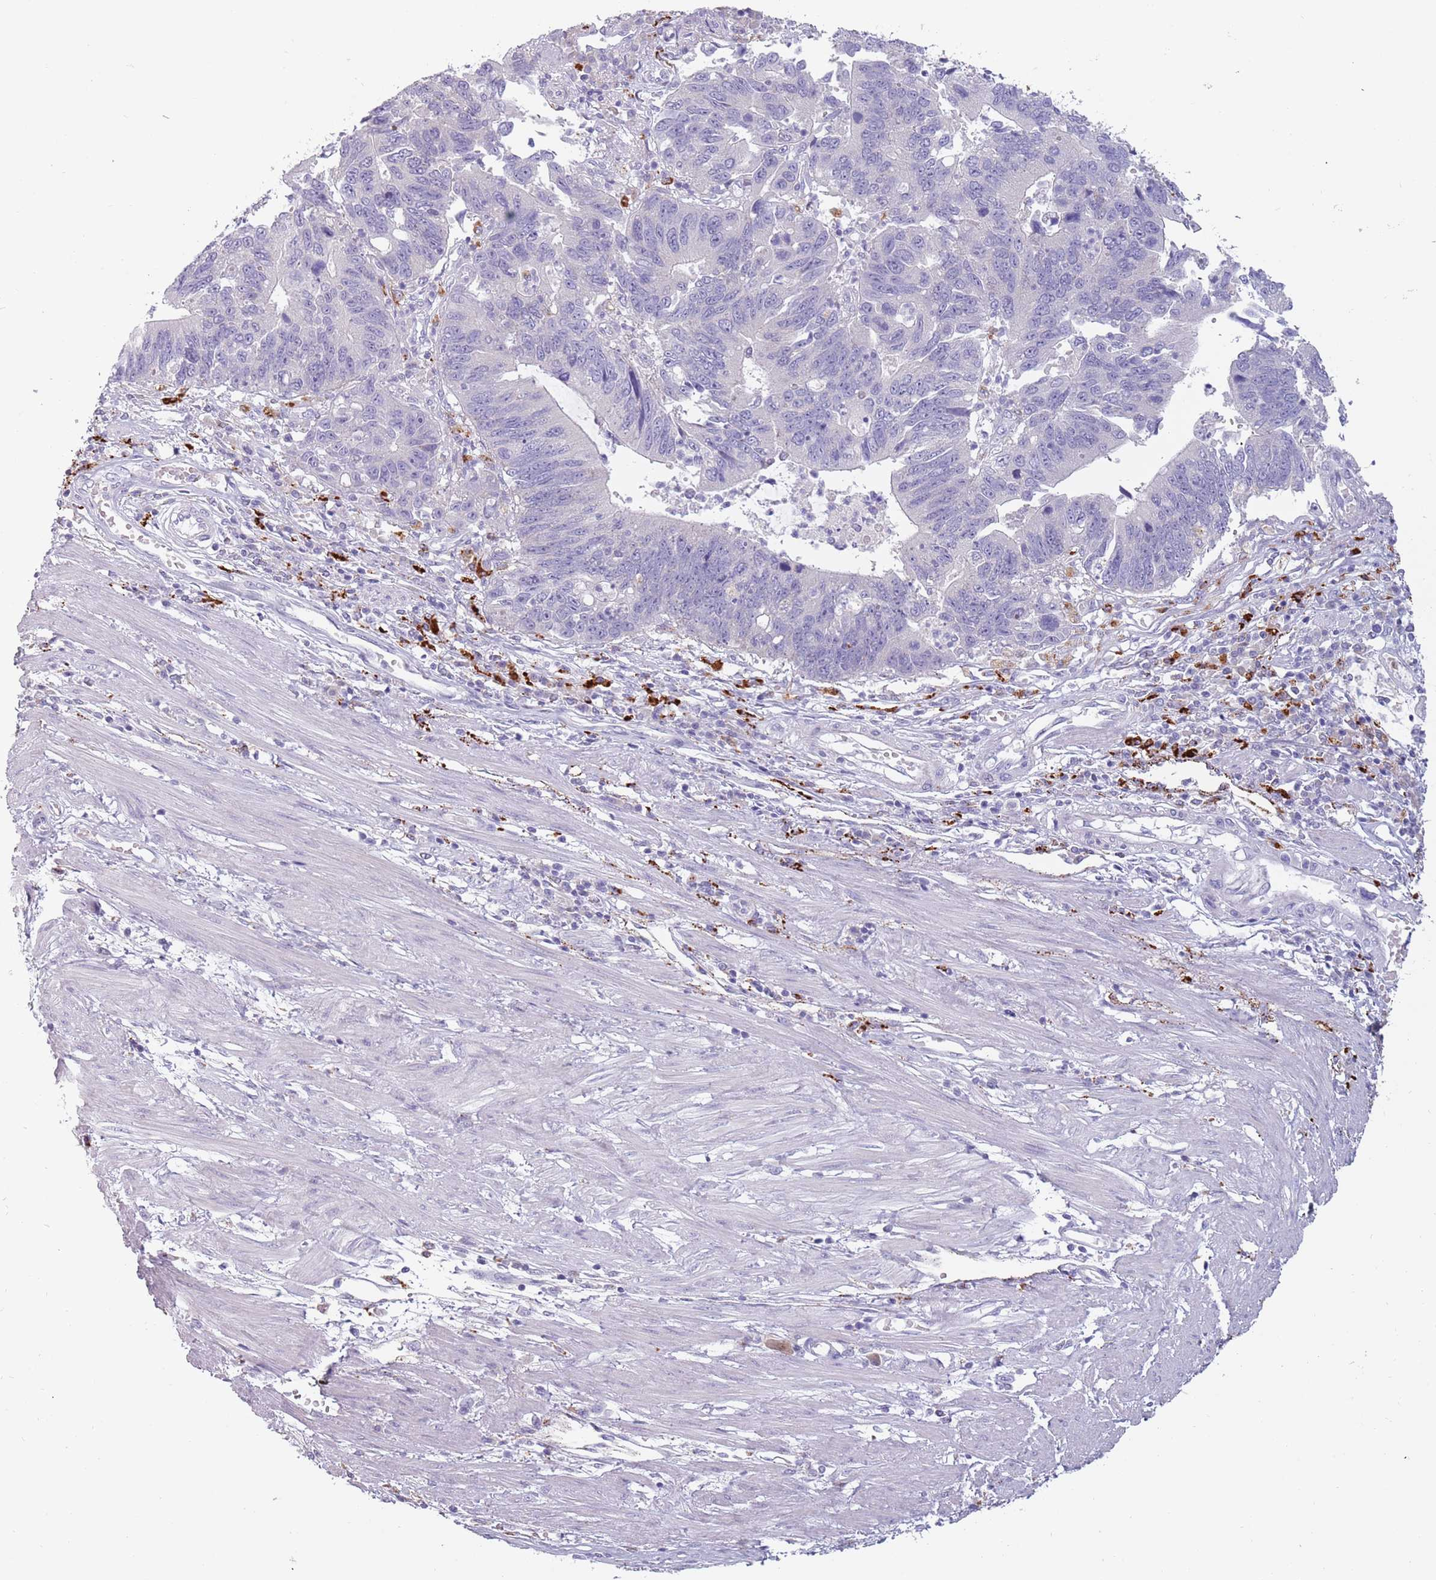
{"staining": {"intensity": "negative", "quantity": "none", "location": "none"}, "tissue": "stomach cancer", "cell_type": "Tumor cells", "image_type": "cancer", "snomed": [{"axis": "morphology", "description": "Adenocarcinoma, NOS"}, {"axis": "topography", "description": "Stomach"}], "caption": "Tumor cells are negative for protein expression in human adenocarcinoma (stomach).", "gene": "NWD2", "patient": {"sex": "male", "age": 59}}